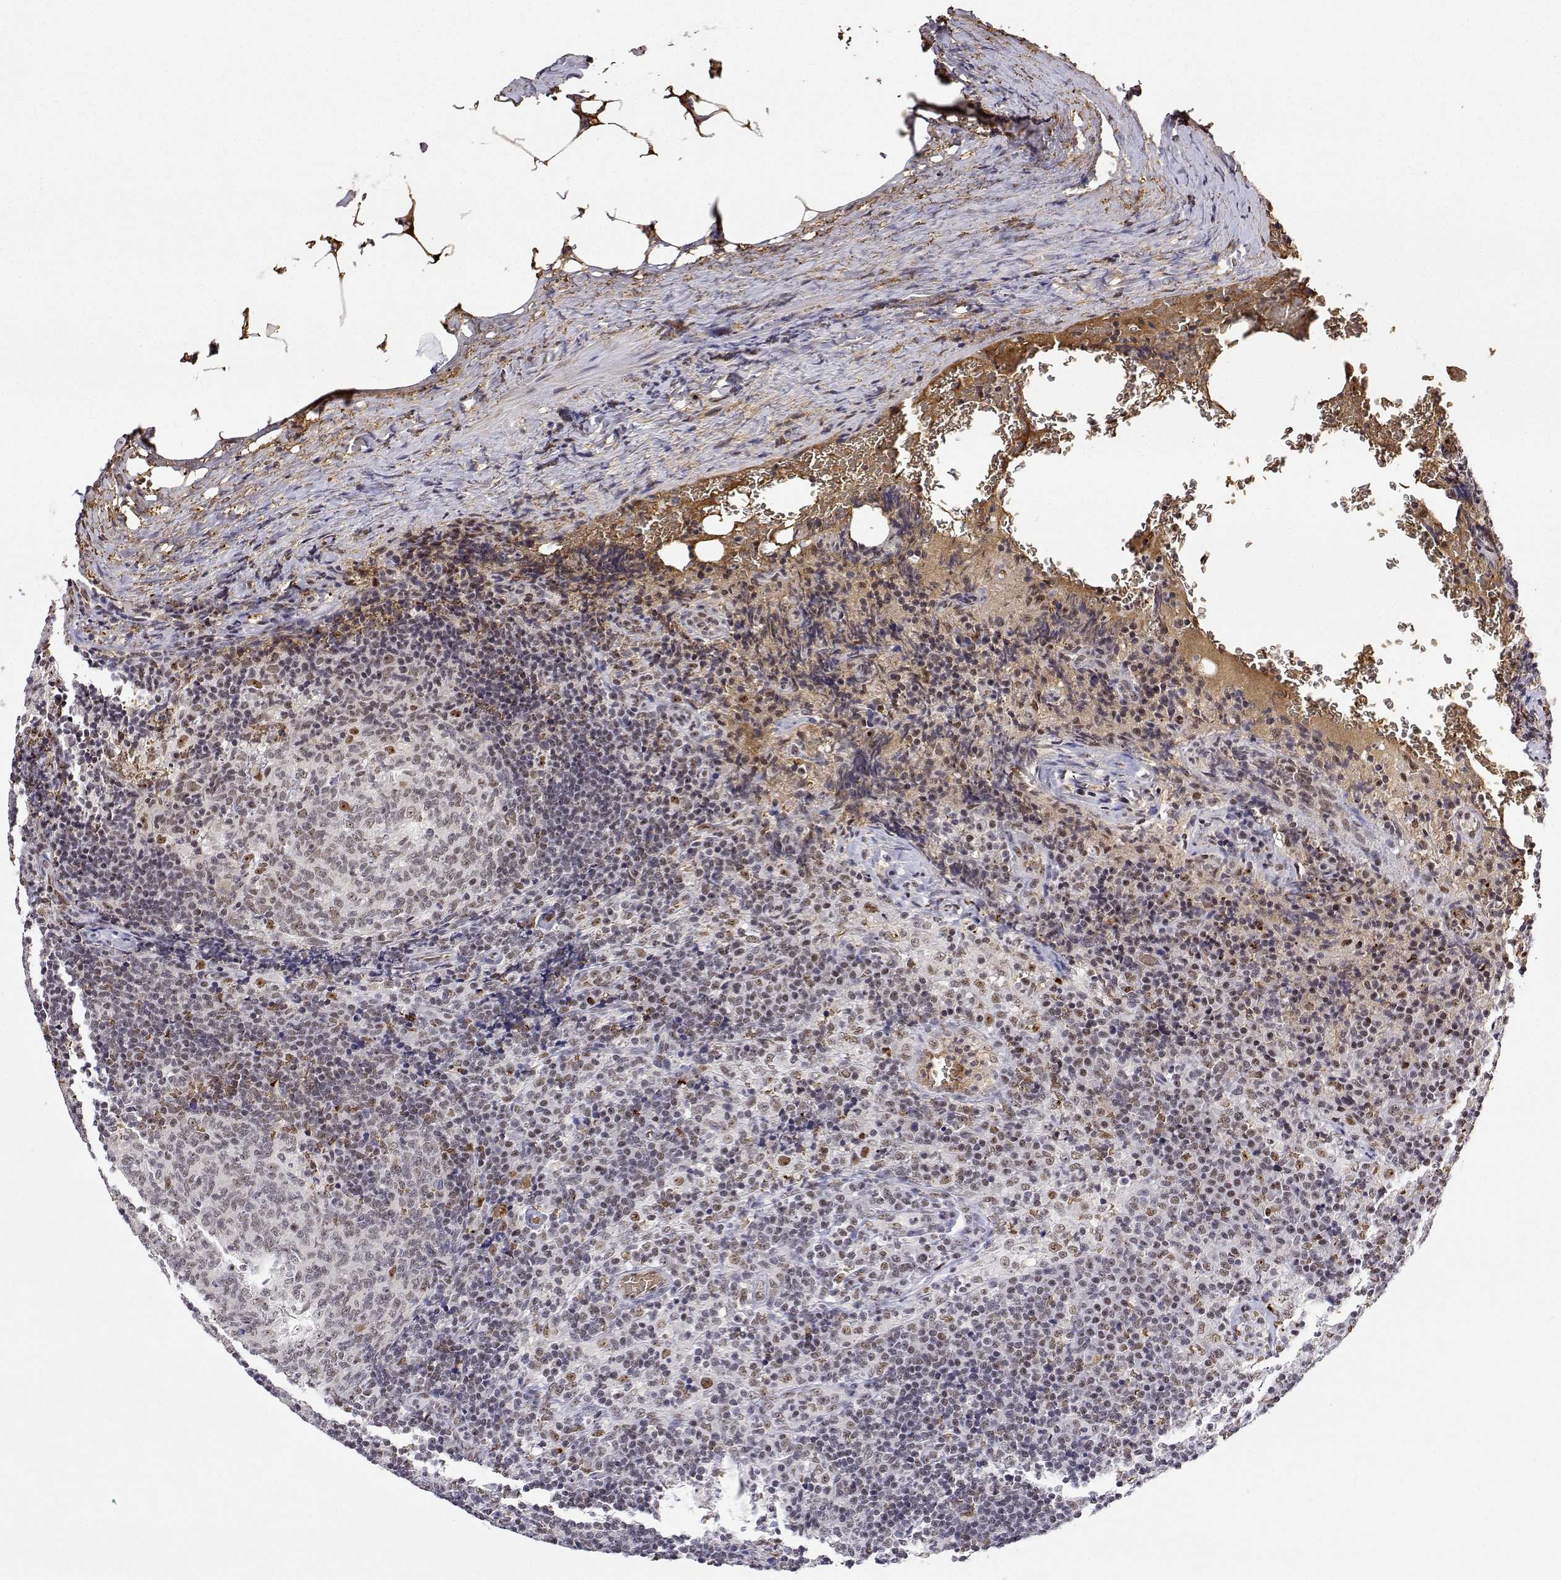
{"staining": {"intensity": "negative", "quantity": "none", "location": "none"}, "tissue": "lymph node", "cell_type": "Germinal center cells", "image_type": "normal", "snomed": [{"axis": "morphology", "description": "Normal tissue, NOS"}, {"axis": "topography", "description": "Lymph node"}], "caption": "Immunohistochemical staining of unremarkable human lymph node exhibits no significant positivity in germinal center cells.", "gene": "ADAR", "patient": {"sex": "male", "age": 67}}